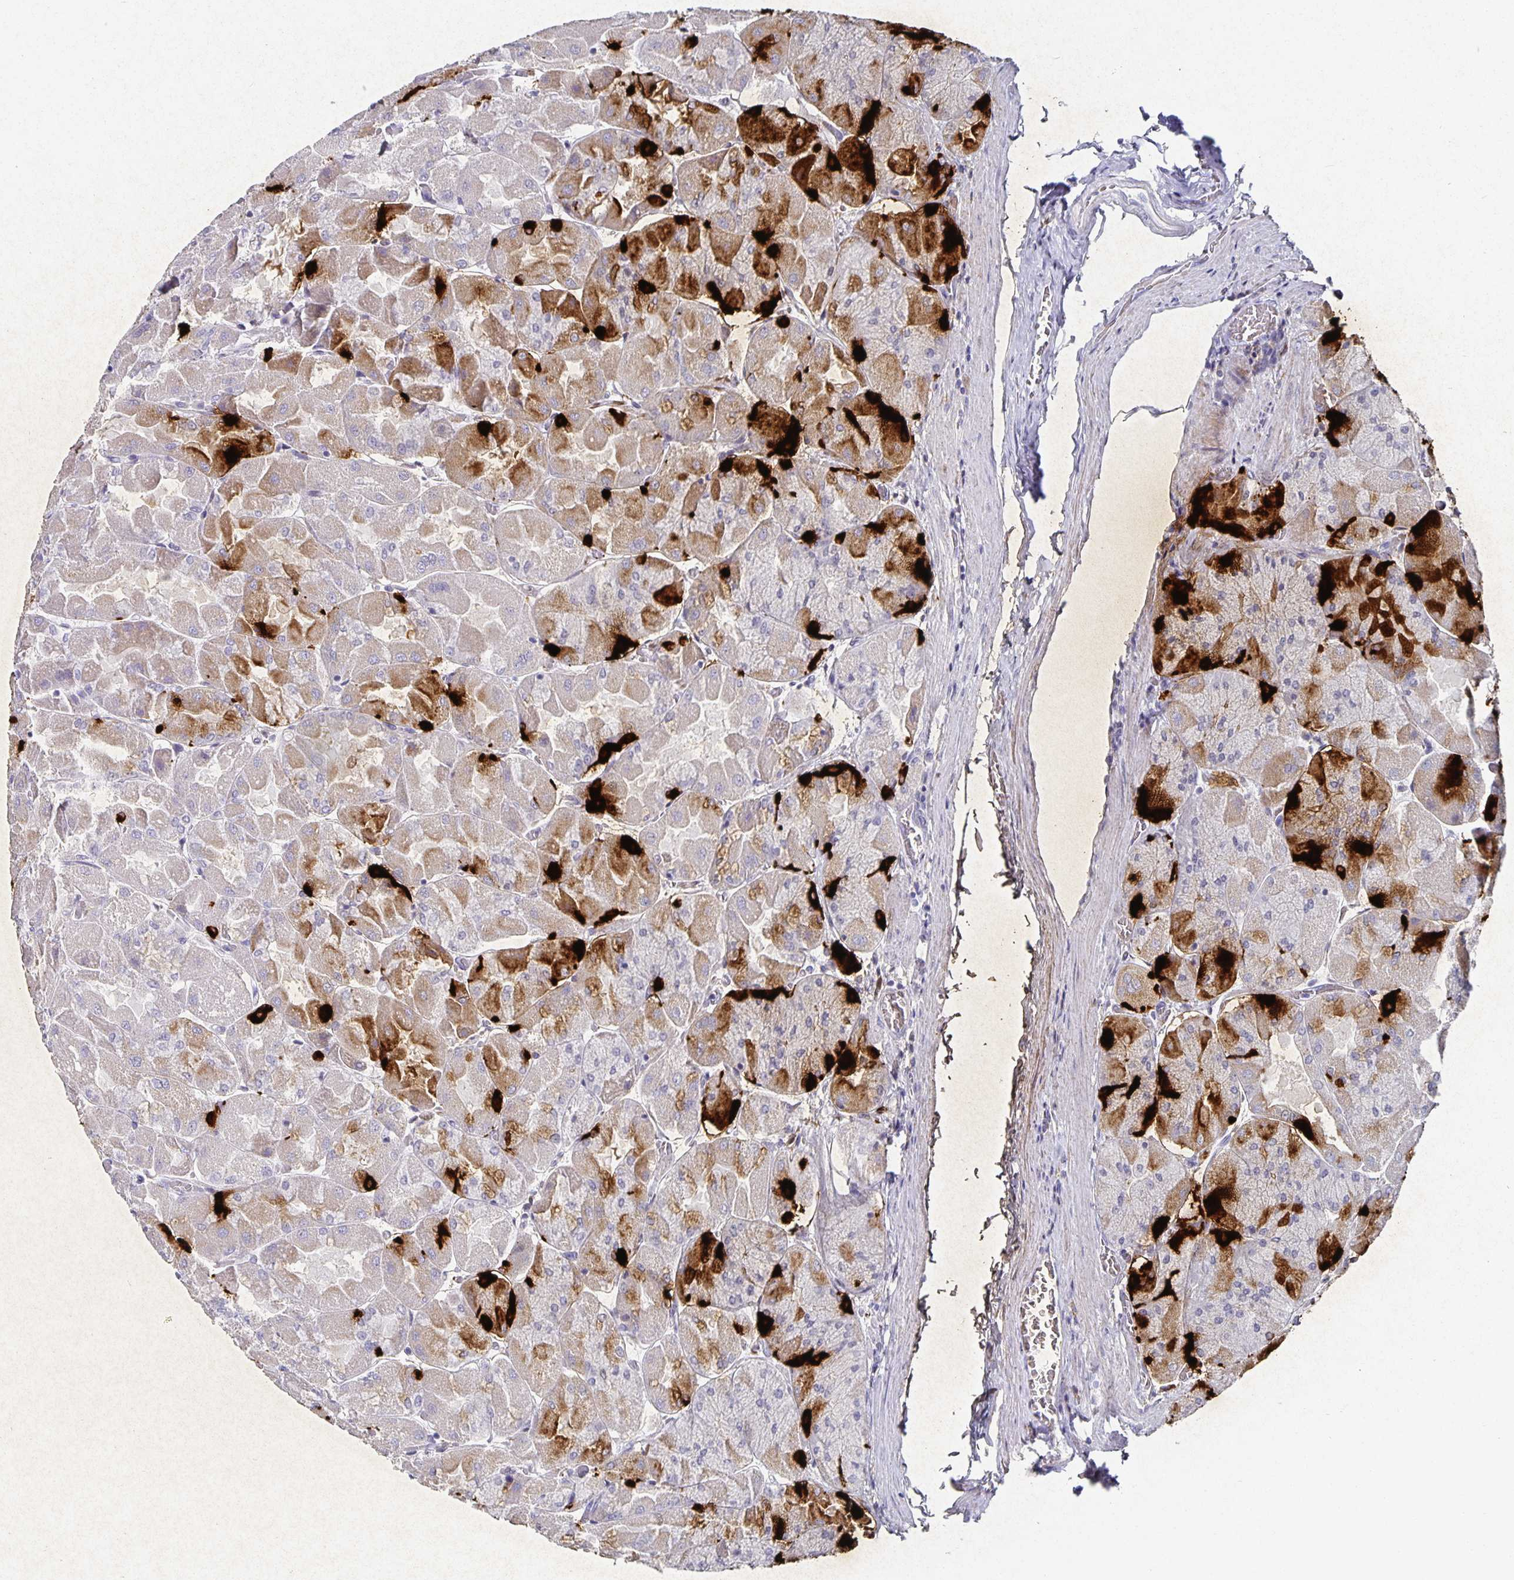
{"staining": {"intensity": "strong", "quantity": "<25%", "location": "cytoplasmic/membranous"}, "tissue": "stomach", "cell_type": "Glandular cells", "image_type": "normal", "snomed": [{"axis": "morphology", "description": "Normal tissue, NOS"}, {"axis": "topography", "description": "Stomach"}], "caption": "Protein expression by immunohistochemistry exhibits strong cytoplasmic/membranous expression in approximately <25% of glandular cells in benign stomach. (IHC, brightfield microscopy, high magnification).", "gene": "CHGA", "patient": {"sex": "female", "age": 61}}